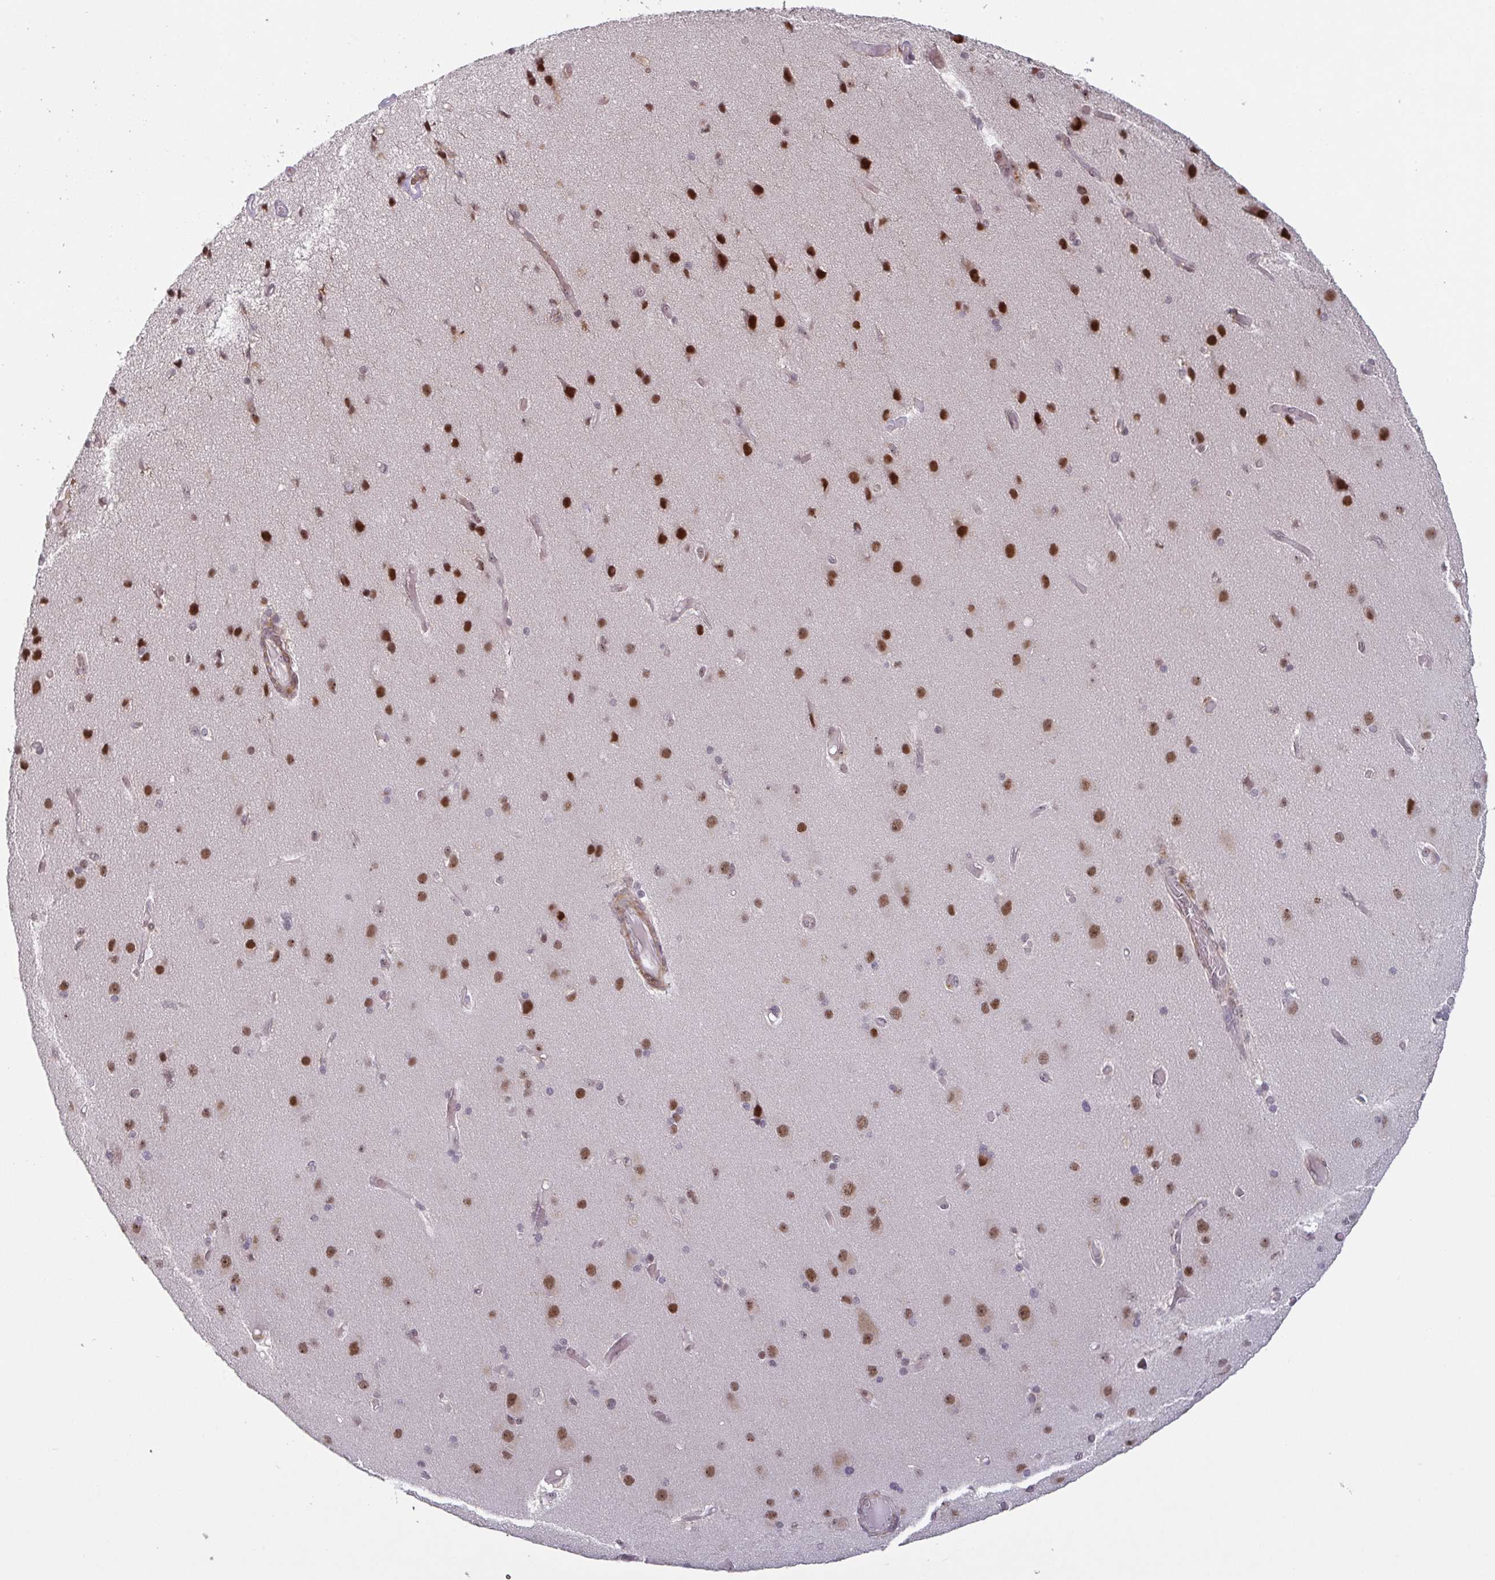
{"staining": {"intensity": "weak", "quantity": ">75%", "location": "cytoplasmic/membranous,nuclear"}, "tissue": "cerebral cortex", "cell_type": "Endothelial cells", "image_type": "normal", "snomed": [{"axis": "morphology", "description": "Normal tissue, NOS"}, {"axis": "morphology", "description": "Glioma, malignant, High grade"}, {"axis": "topography", "description": "Cerebral cortex"}], "caption": "Normal cerebral cortex displays weak cytoplasmic/membranous,nuclear expression in about >75% of endothelial cells, visualized by immunohistochemistry. The staining was performed using DAB (3,3'-diaminobenzidine), with brown indicating positive protein expression. Nuclei are stained blue with hematoxylin.", "gene": "NLRP13", "patient": {"sex": "male", "age": 71}}